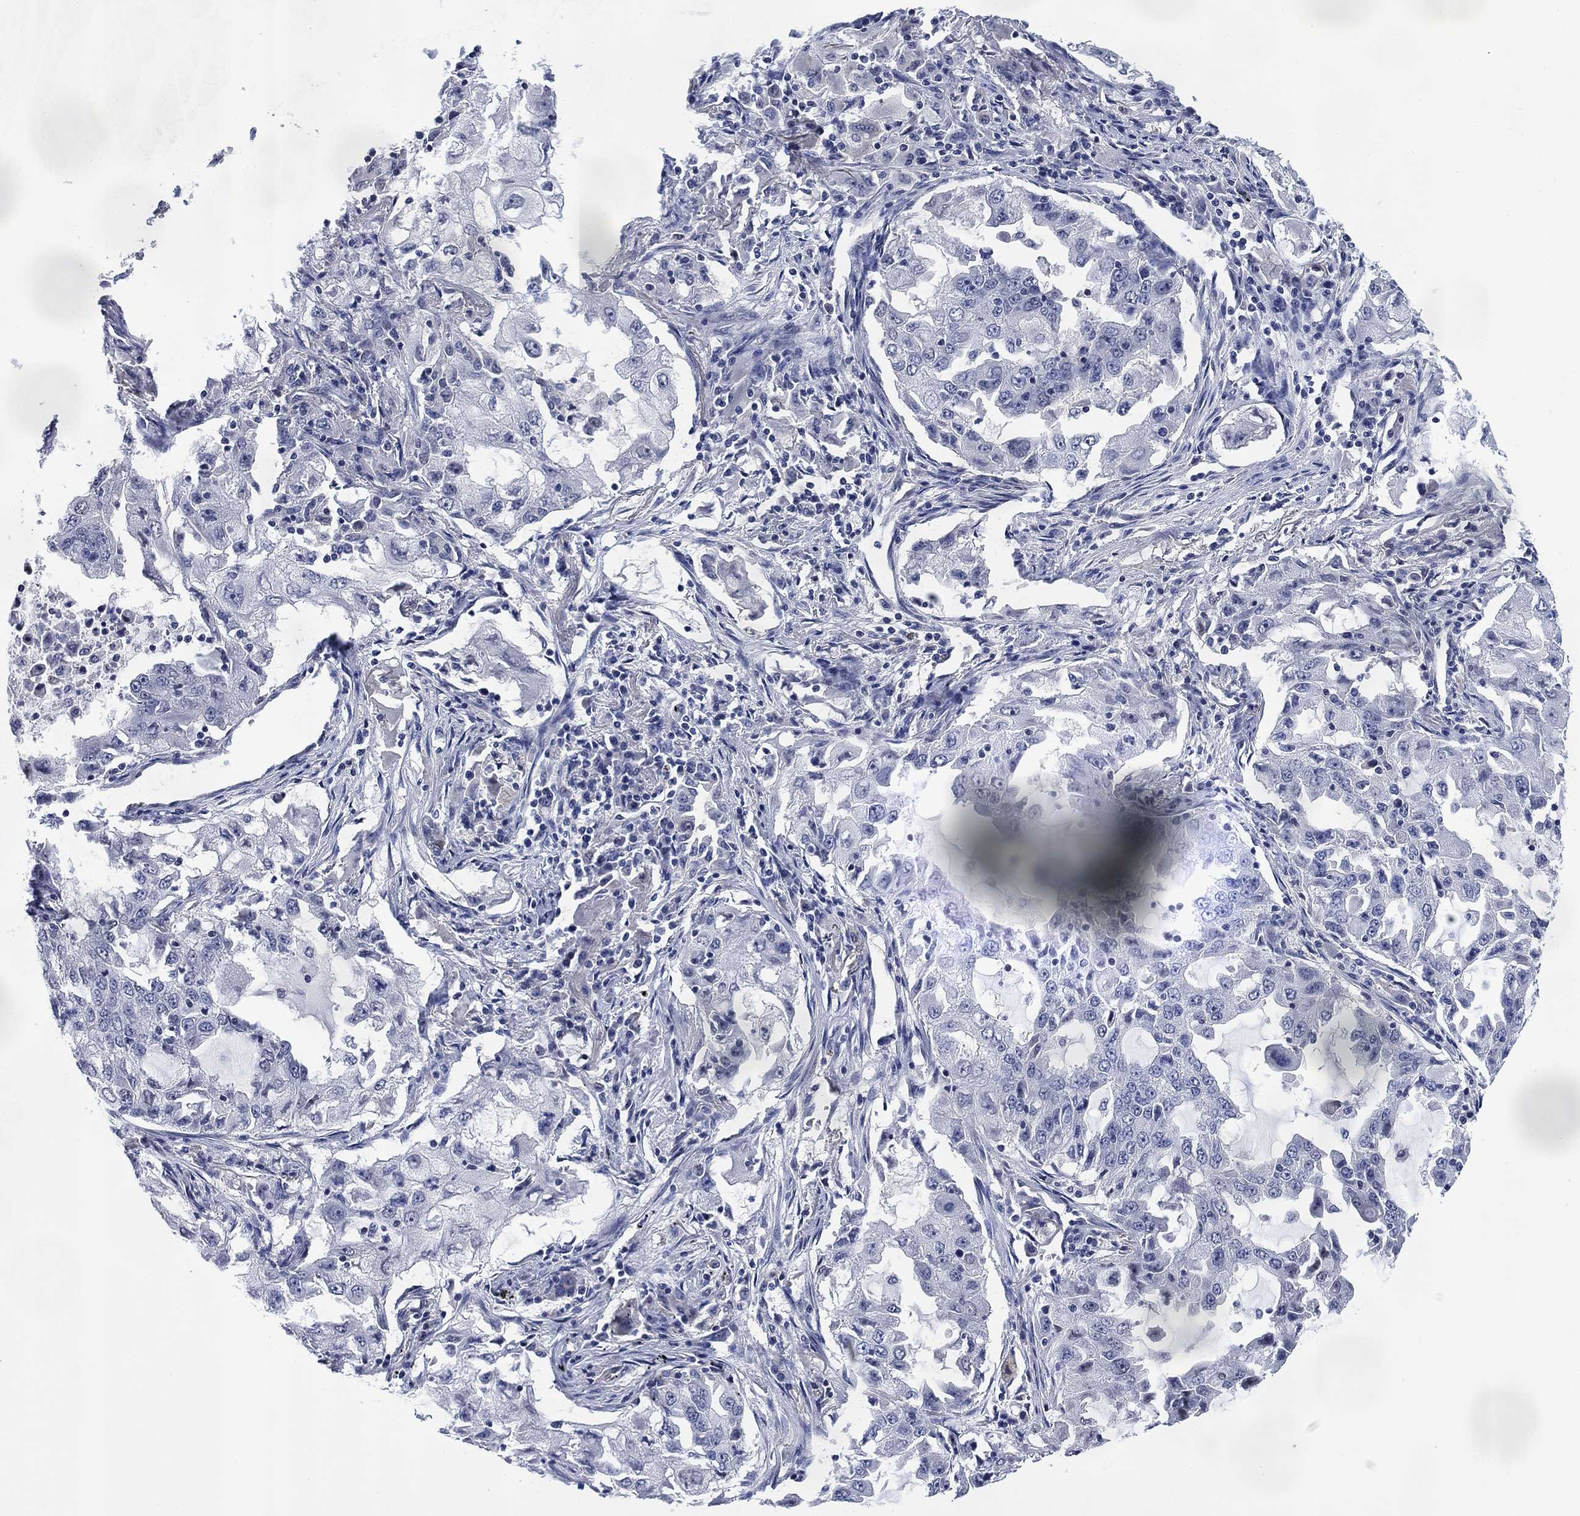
{"staining": {"intensity": "negative", "quantity": "none", "location": "none"}, "tissue": "lung cancer", "cell_type": "Tumor cells", "image_type": "cancer", "snomed": [{"axis": "morphology", "description": "Adenocarcinoma, NOS"}, {"axis": "topography", "description": "Lung"}], "caption": "DAB (3,3'-diaminobenzidine) immunohistochemical staining of adenocarcinoma (lung) exhibits no significant positivity in tumor cells.", "gene": "DAZL", "patient": {"sex": "female", "age": 61}}